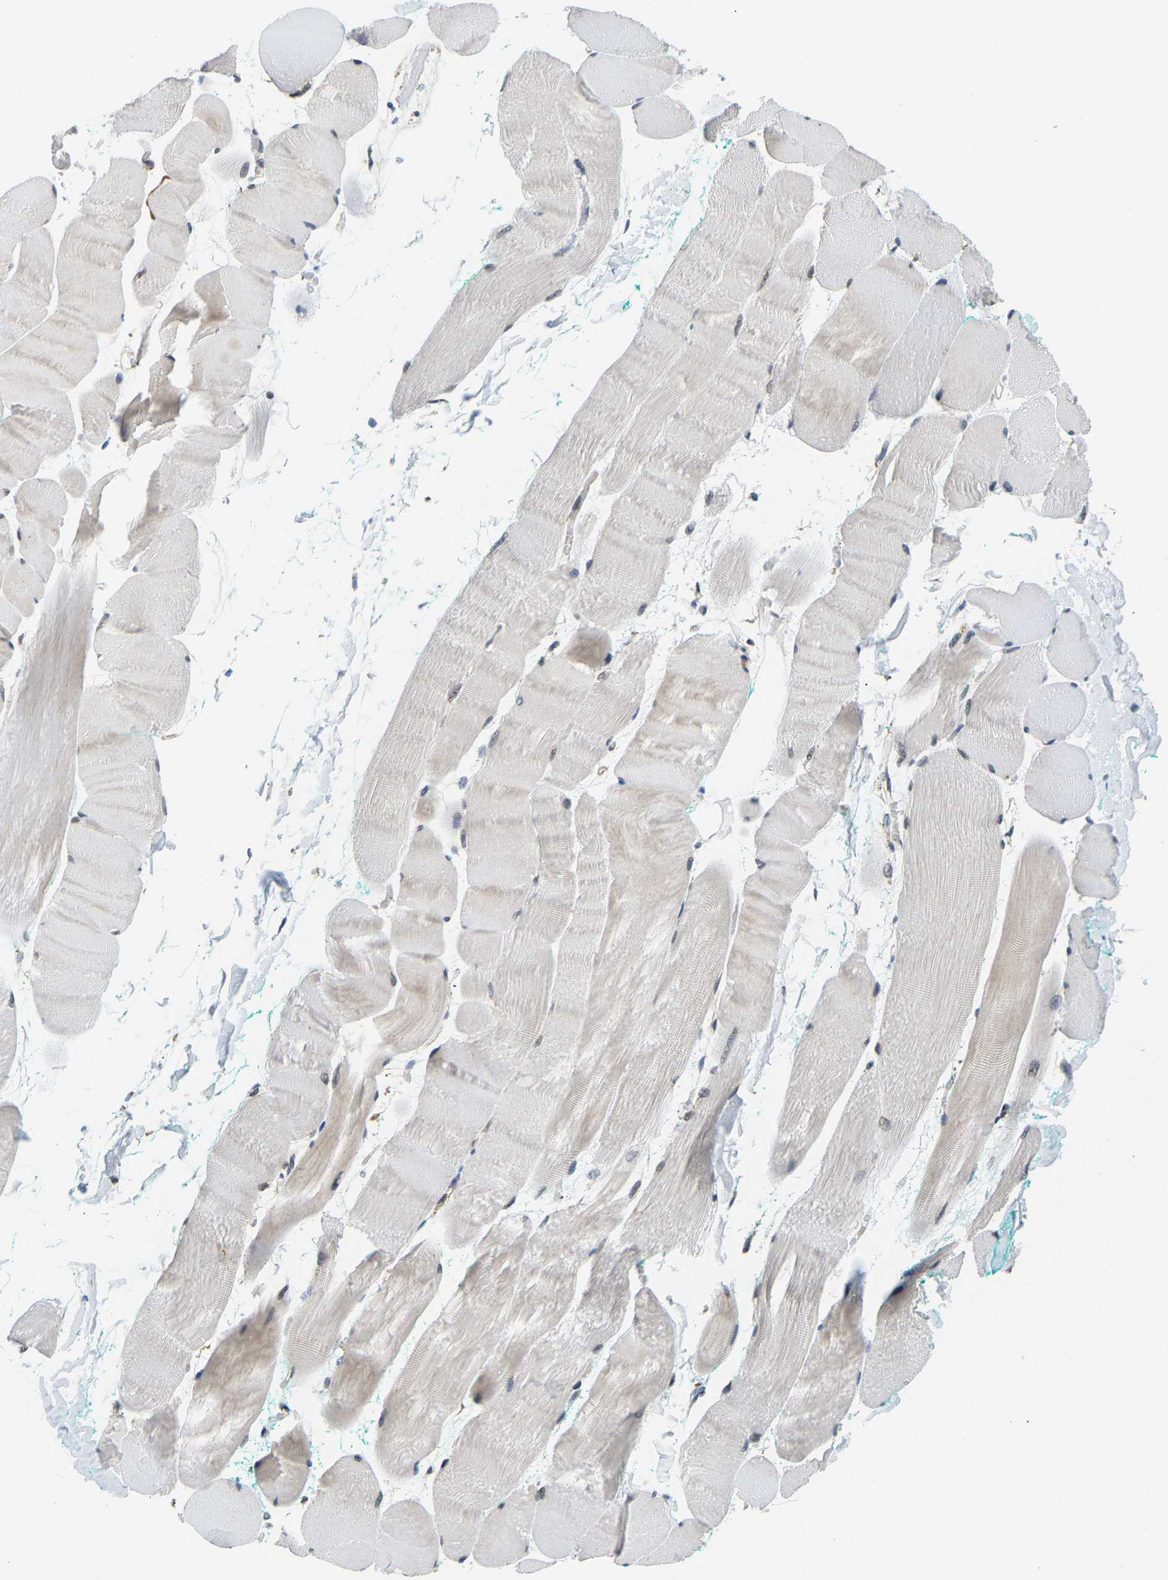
{"staining": {"intensity": "weak", "quantity": "<25%", "location": "cytoplasmic/membranous"}, "tissue": "skeletal muscle", "cell_type": "Myocytes", "image_type": "normal", "snomed": [{"axis": "morphology", "description": "Normal tissue, NOS"}, {"axis": "morphology", "description": "Squamous cell carcinoma, NOS"}, {"axis": "topography", "description": "Skeletal muscle"}], "caption": "This is an immunohistochemistry (IHC) histopathology image of benign skeletal muscle. There is no expression in myocytes.", "gene": "GIMAP7", "patient": {"sex": "male", "age": 51}}